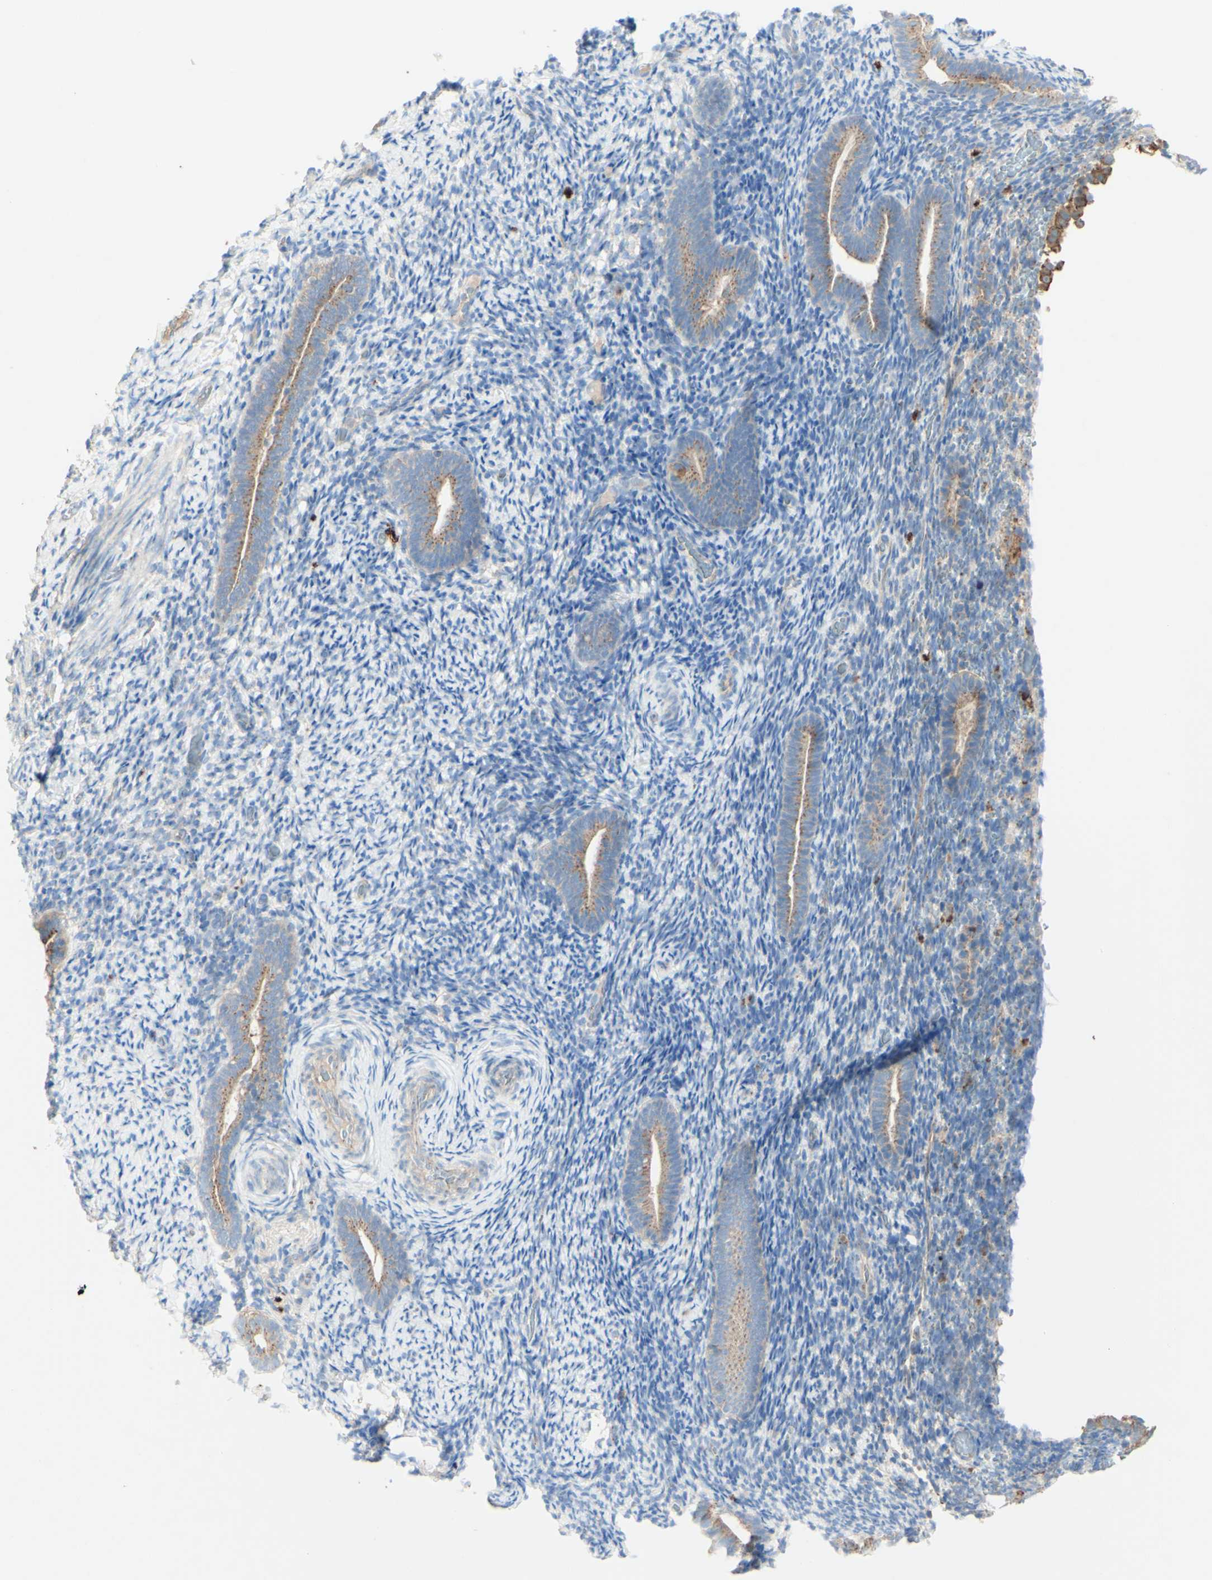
{"staining": {"intensity": "weak", "quantity": "<25%", "location": "cytoplasmic/membranous"}, "tissue": "endometrium", "cell_type": "Cells in endometrial stroma", "image_type": "normal", "snomed": [{"axis": "morphology", "description": "Normal tissue, NOS"}, {"axis": "topography", "description": "Endometrium"}], "caption": "Immunohistochemistry of benign human endometrium exhibits no expression in cells in endometrial stroma. (Stains: DAB (3,3'-diaminobenzidine) immunohistochemistry (IHC) with hematoxylin counter stain, Microscopy: brightfield microscopy at high magnification).", "gene": "MTM1", "patient": {"sex": "female", "age": 51}}